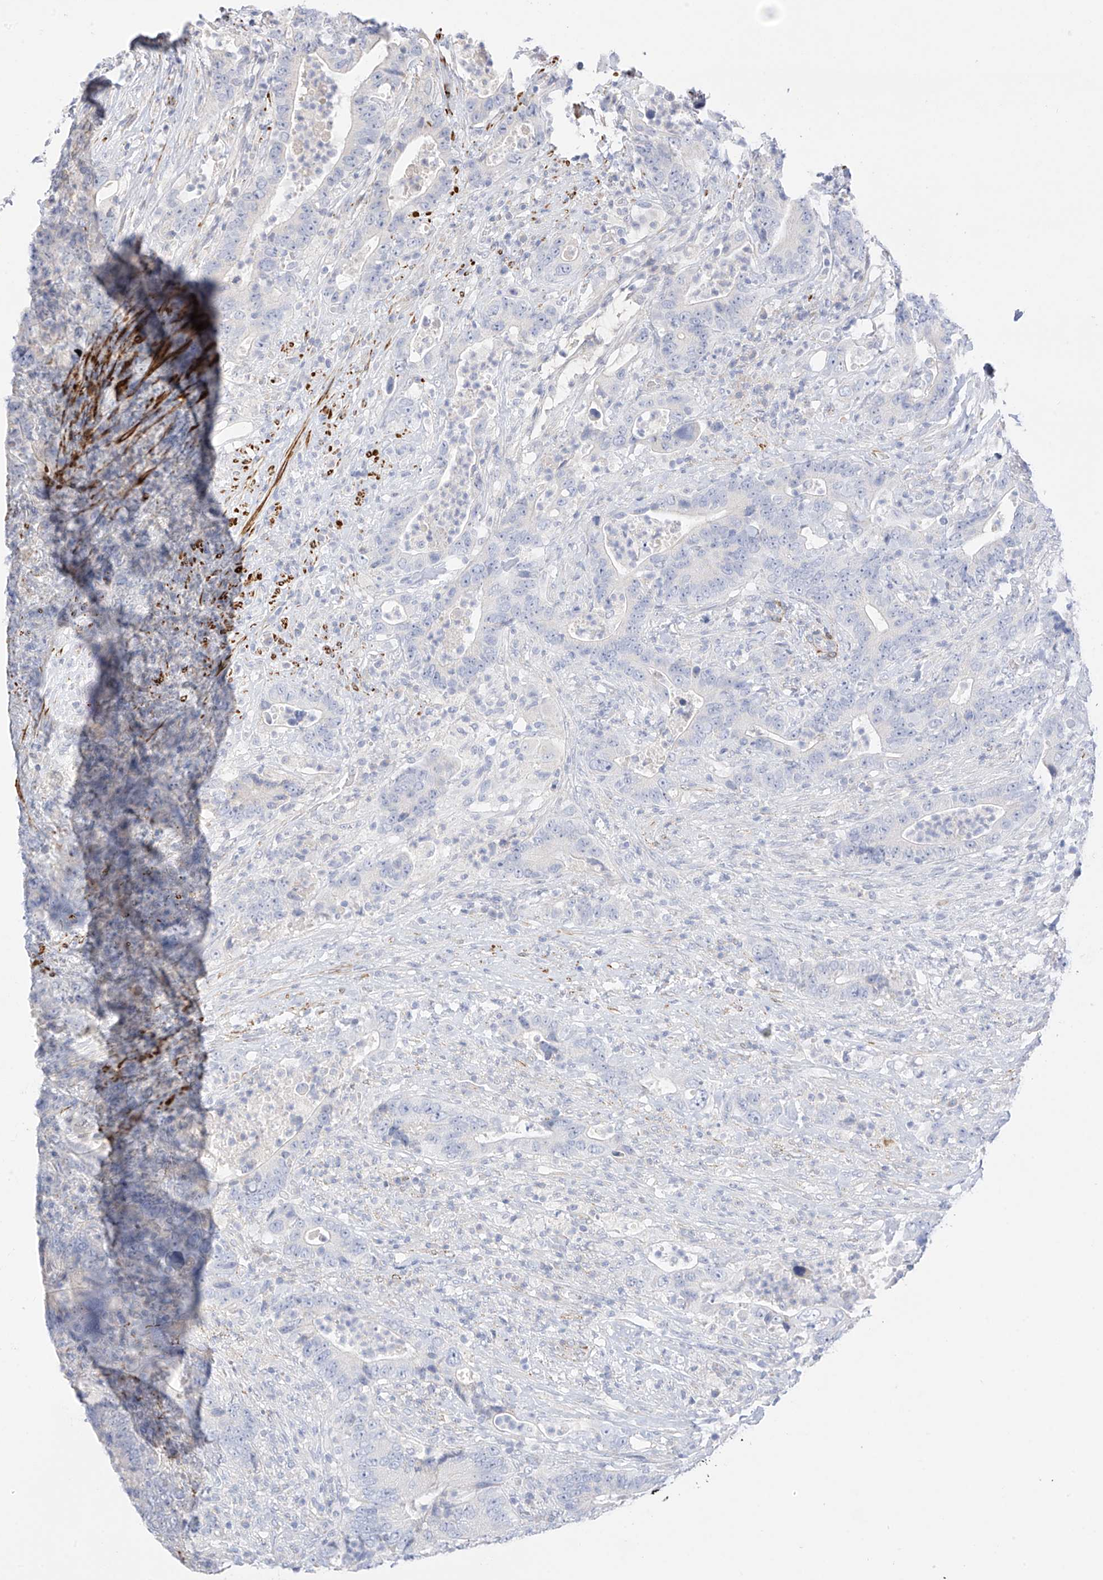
{"staining": {"intensity": "negative", "quantity": "none", "location": "none"}, "tissue": "colorectal cancer", "cell_type": "Tumor cells", "image_type": "cancer", "snomed": [{"axis": "morphology", "description": "Adenocarcinoma, NOS"}, {"axis": "topography", "description": "Colon"}], "caption": "High power microscopy photomicrograph of an IHC histopathology image of colorectal adenocarcinoma, revealing no significant staining in tumor cells.", "gene": "ST3GAL5", "patient": {"sex": "female", "age": 75}}